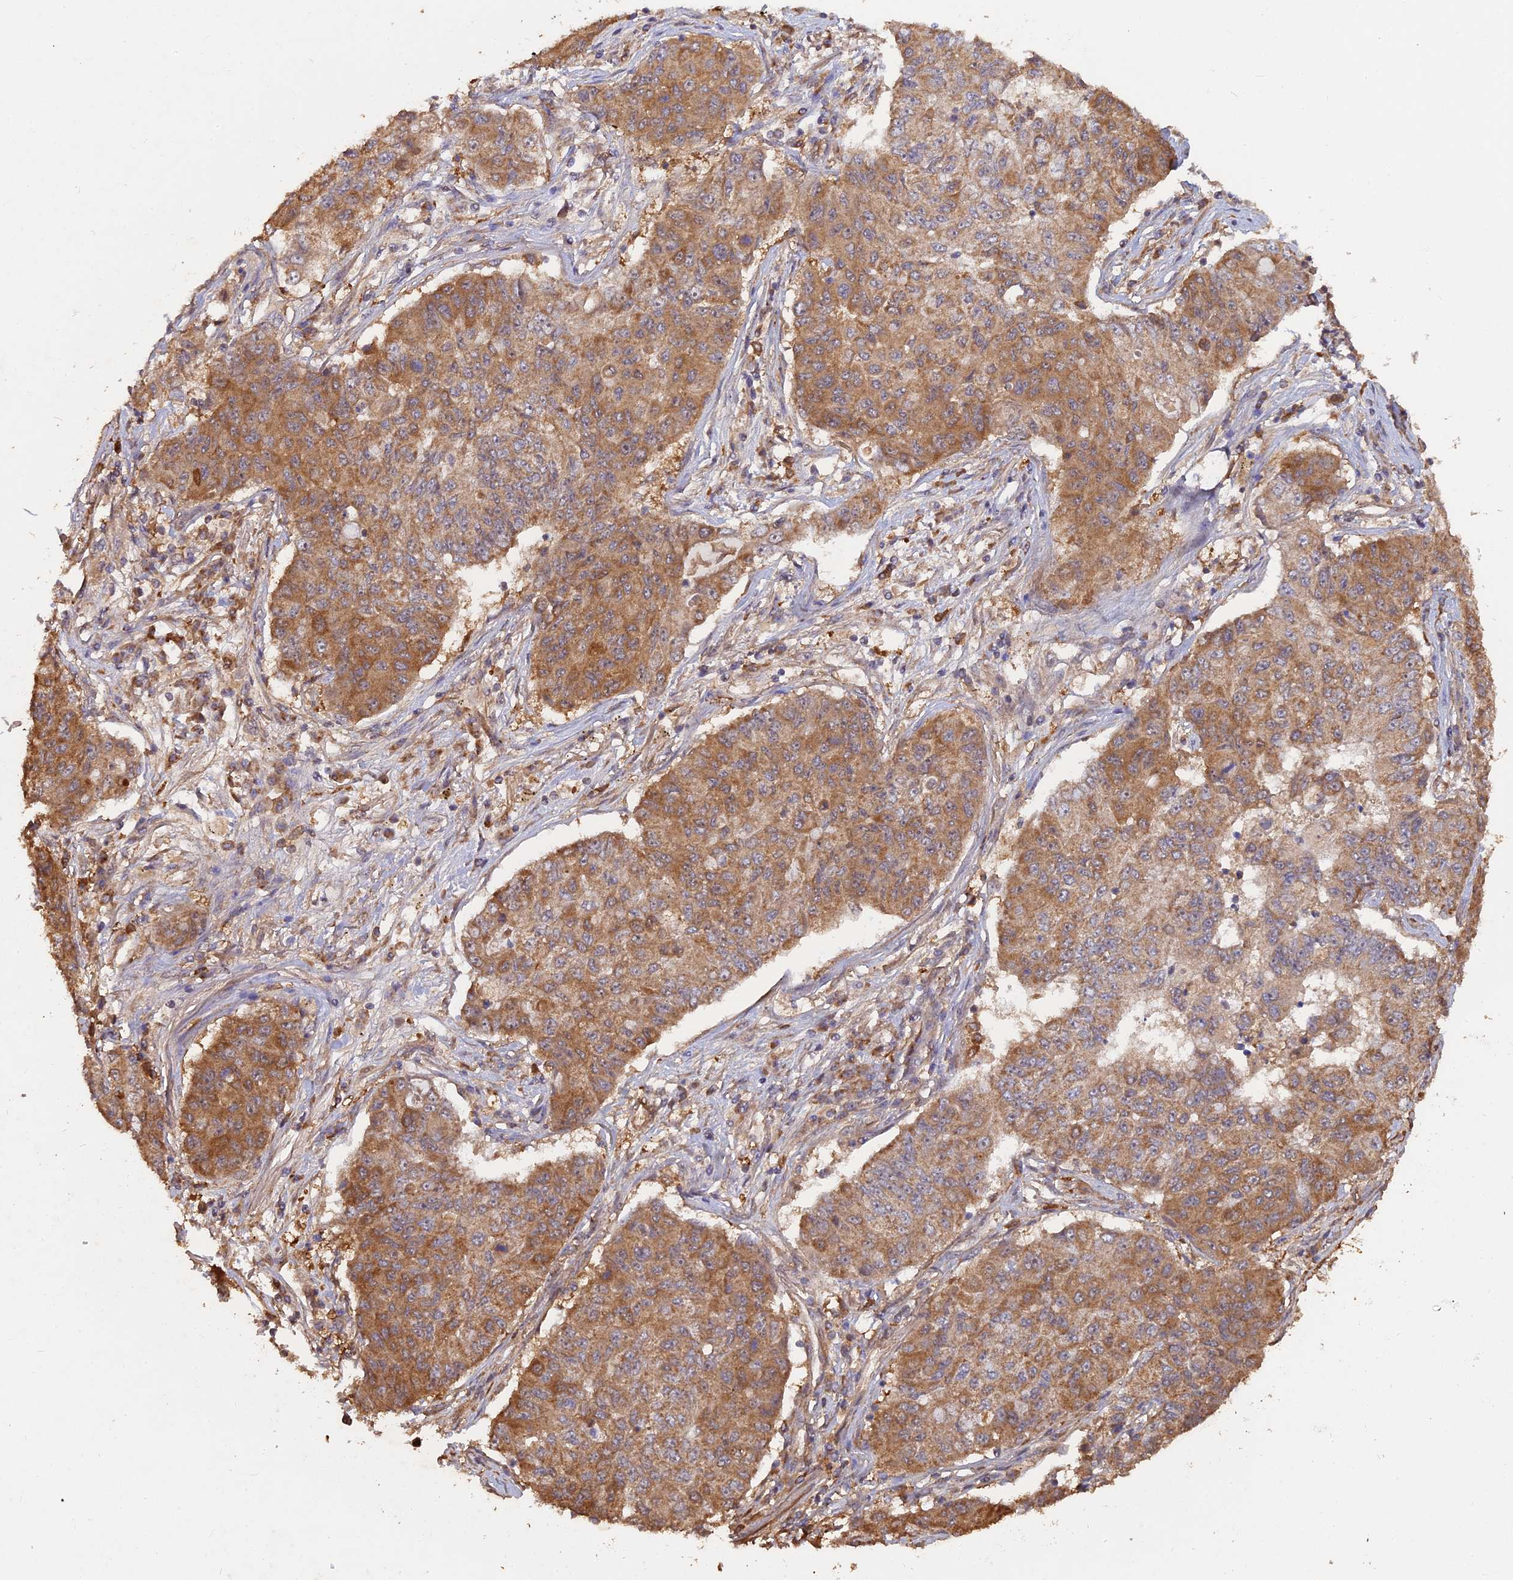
{"staining": {"intensity": "moderate", "quantity": ">75%", "location": "cytoplasmic/membranous"}, "tissue": "lung cancer", "cell_type": "Tumor cells", "image_type": "cancer", "snomed": [{"axis": "morphology", "description": "Squamous cell carcinoma, NOS"}, {"axis": "topography", "description": "Lung"}], "caption": "Lung cancer (squamous cell carcinoma) stained with a protein marker shows moderate staining in tumor cells.", "gene": "SAC3D1", "patient": {"sex": "male", "age": 74}}